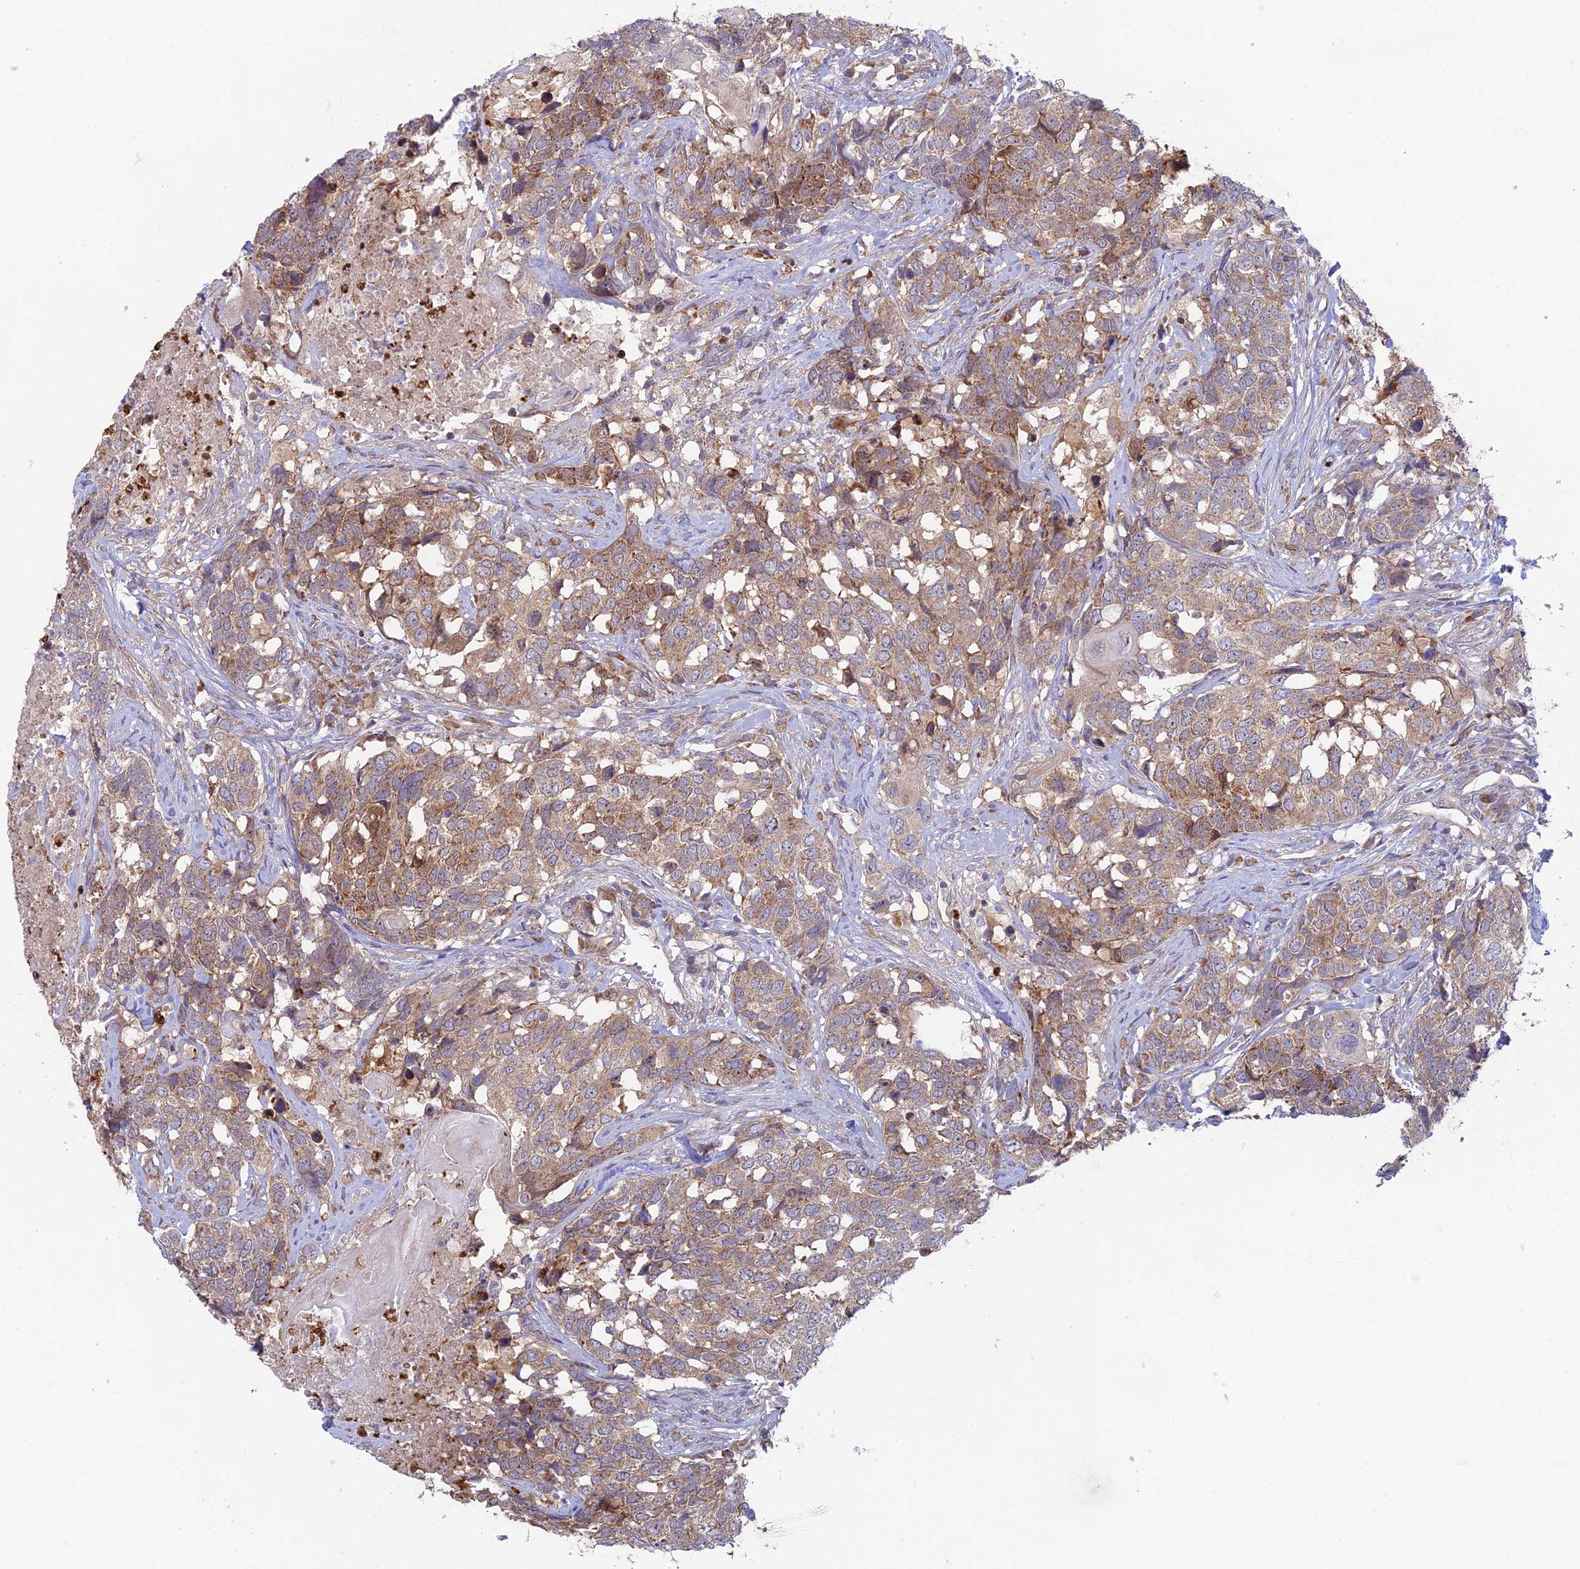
{"staining": {"intensity": "weak", "quantity": ">75%", "location": "cytoplasmic/membranous"}, "tissue": "head and neck cancer", "cell_type": "Tumor cells", "image_type": "cancer", "snomed": [{"axis": "morphology", "description": "Squamous cell carcinoma, NOS"}, {"axis": "topography", "description": "Head-Neck"}], "caption": "Immunohistochemical staining of squamous cell carcinoma (head and neck) reveals low levels of weak cytoplasmic/membranous staining in about >75% of tumor cells.", "gene": "INCA1", "patient": {"sex": "male", "age": 66}}